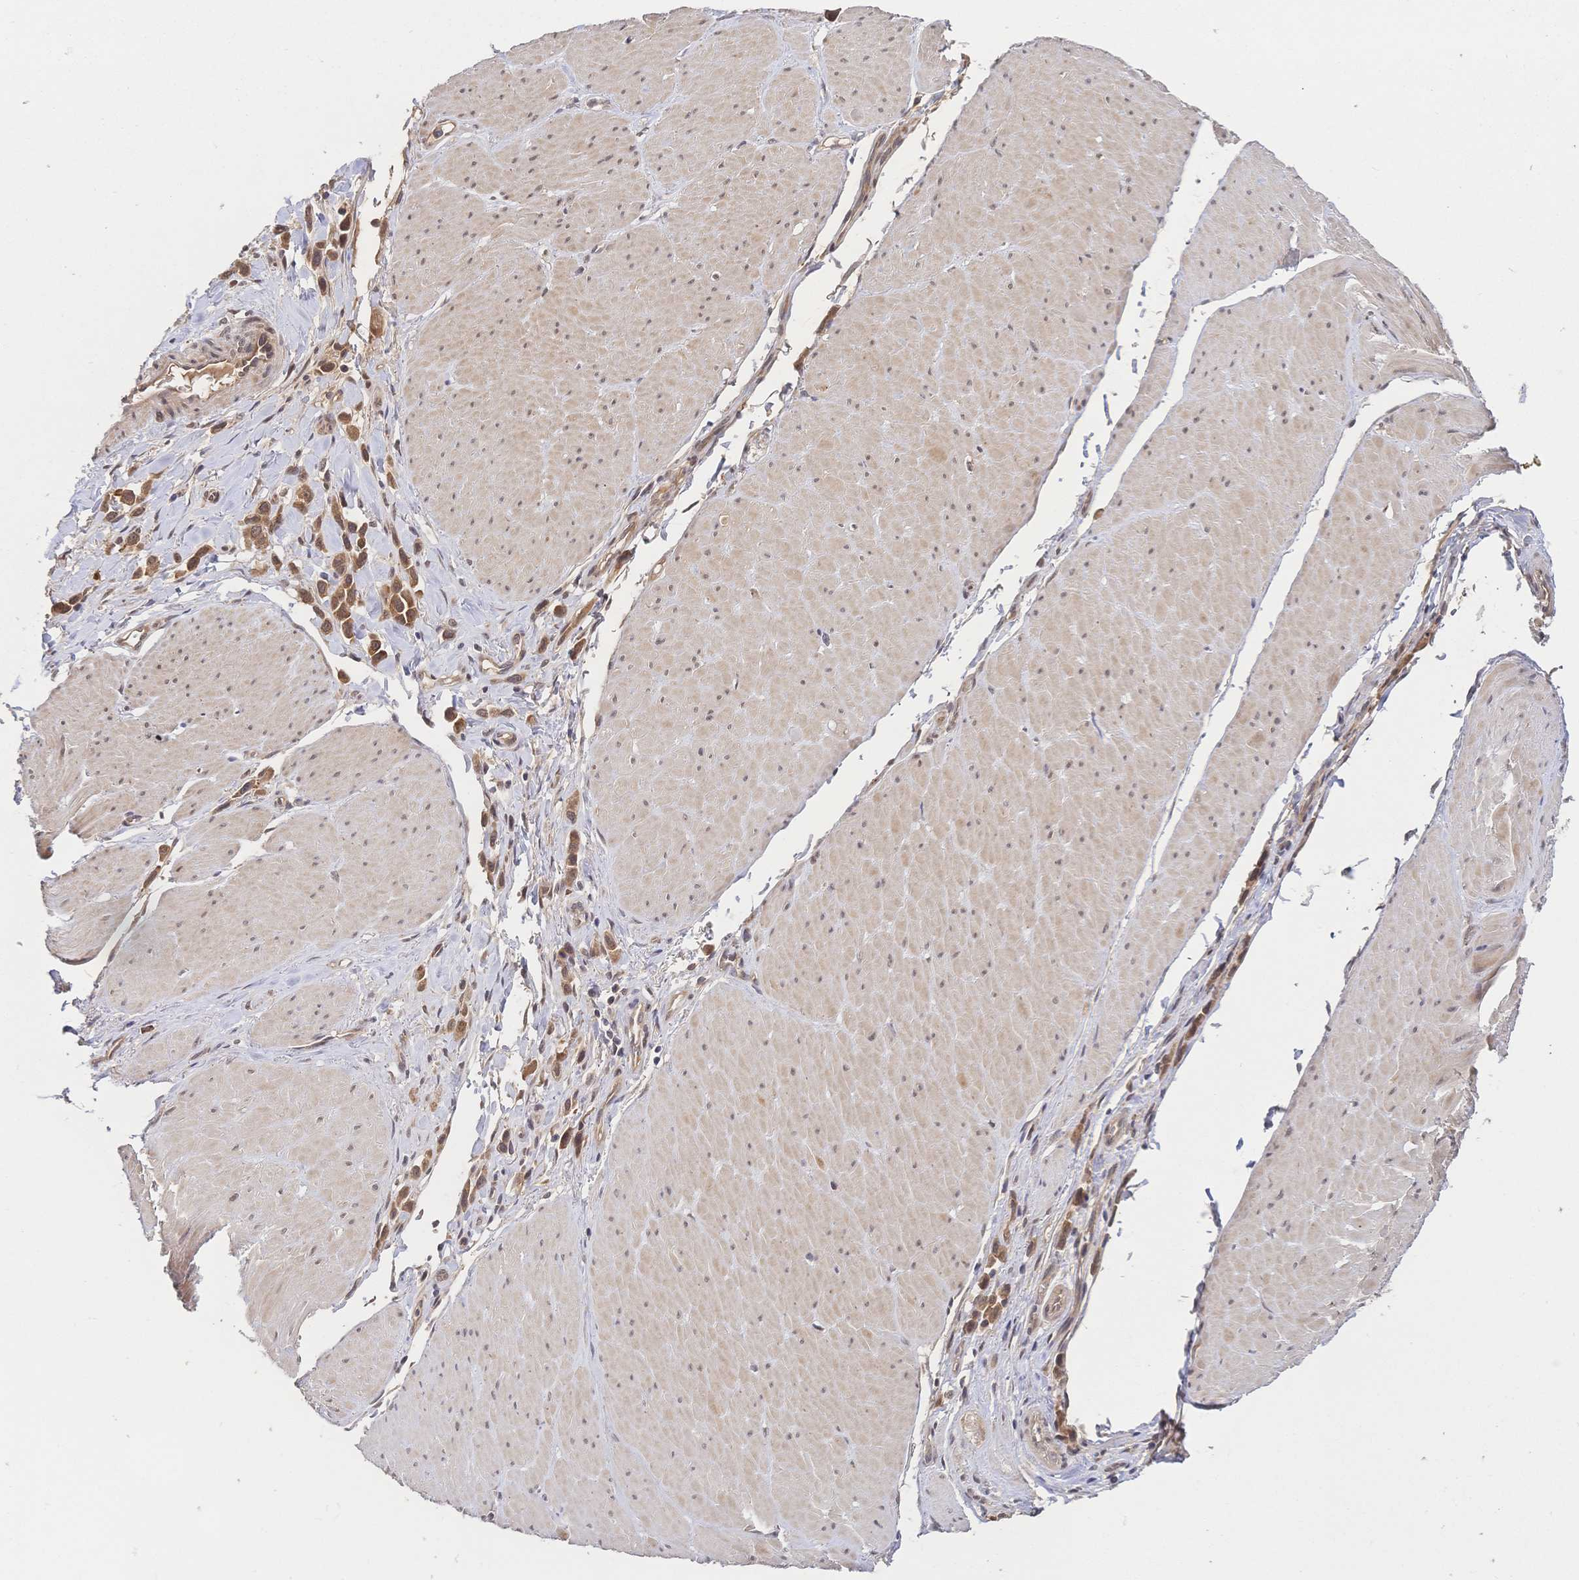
{"staining": {"intensity": "moderate", "quantity": ">75%", "location": "cytoplasmic/membranous,nuclear"}, "tissue": "stomach cancer", "cell_type": "Tumor cells", "image_type": "cancer", "snomed": [{"axis": "morphology", "description": "Adenocarcinoma, NOS"}, {"axis": "topography", "description": "Stomach"}], "caption": "Protein analysis of stomach cancer (adenocarcinoma) tissue demonstrates moderate cytoplasmic/membranous and nuclear staining in about >75% of tumor cells.", "gene": "LMO4", "patient": {"sex": "male", "age": 47}}